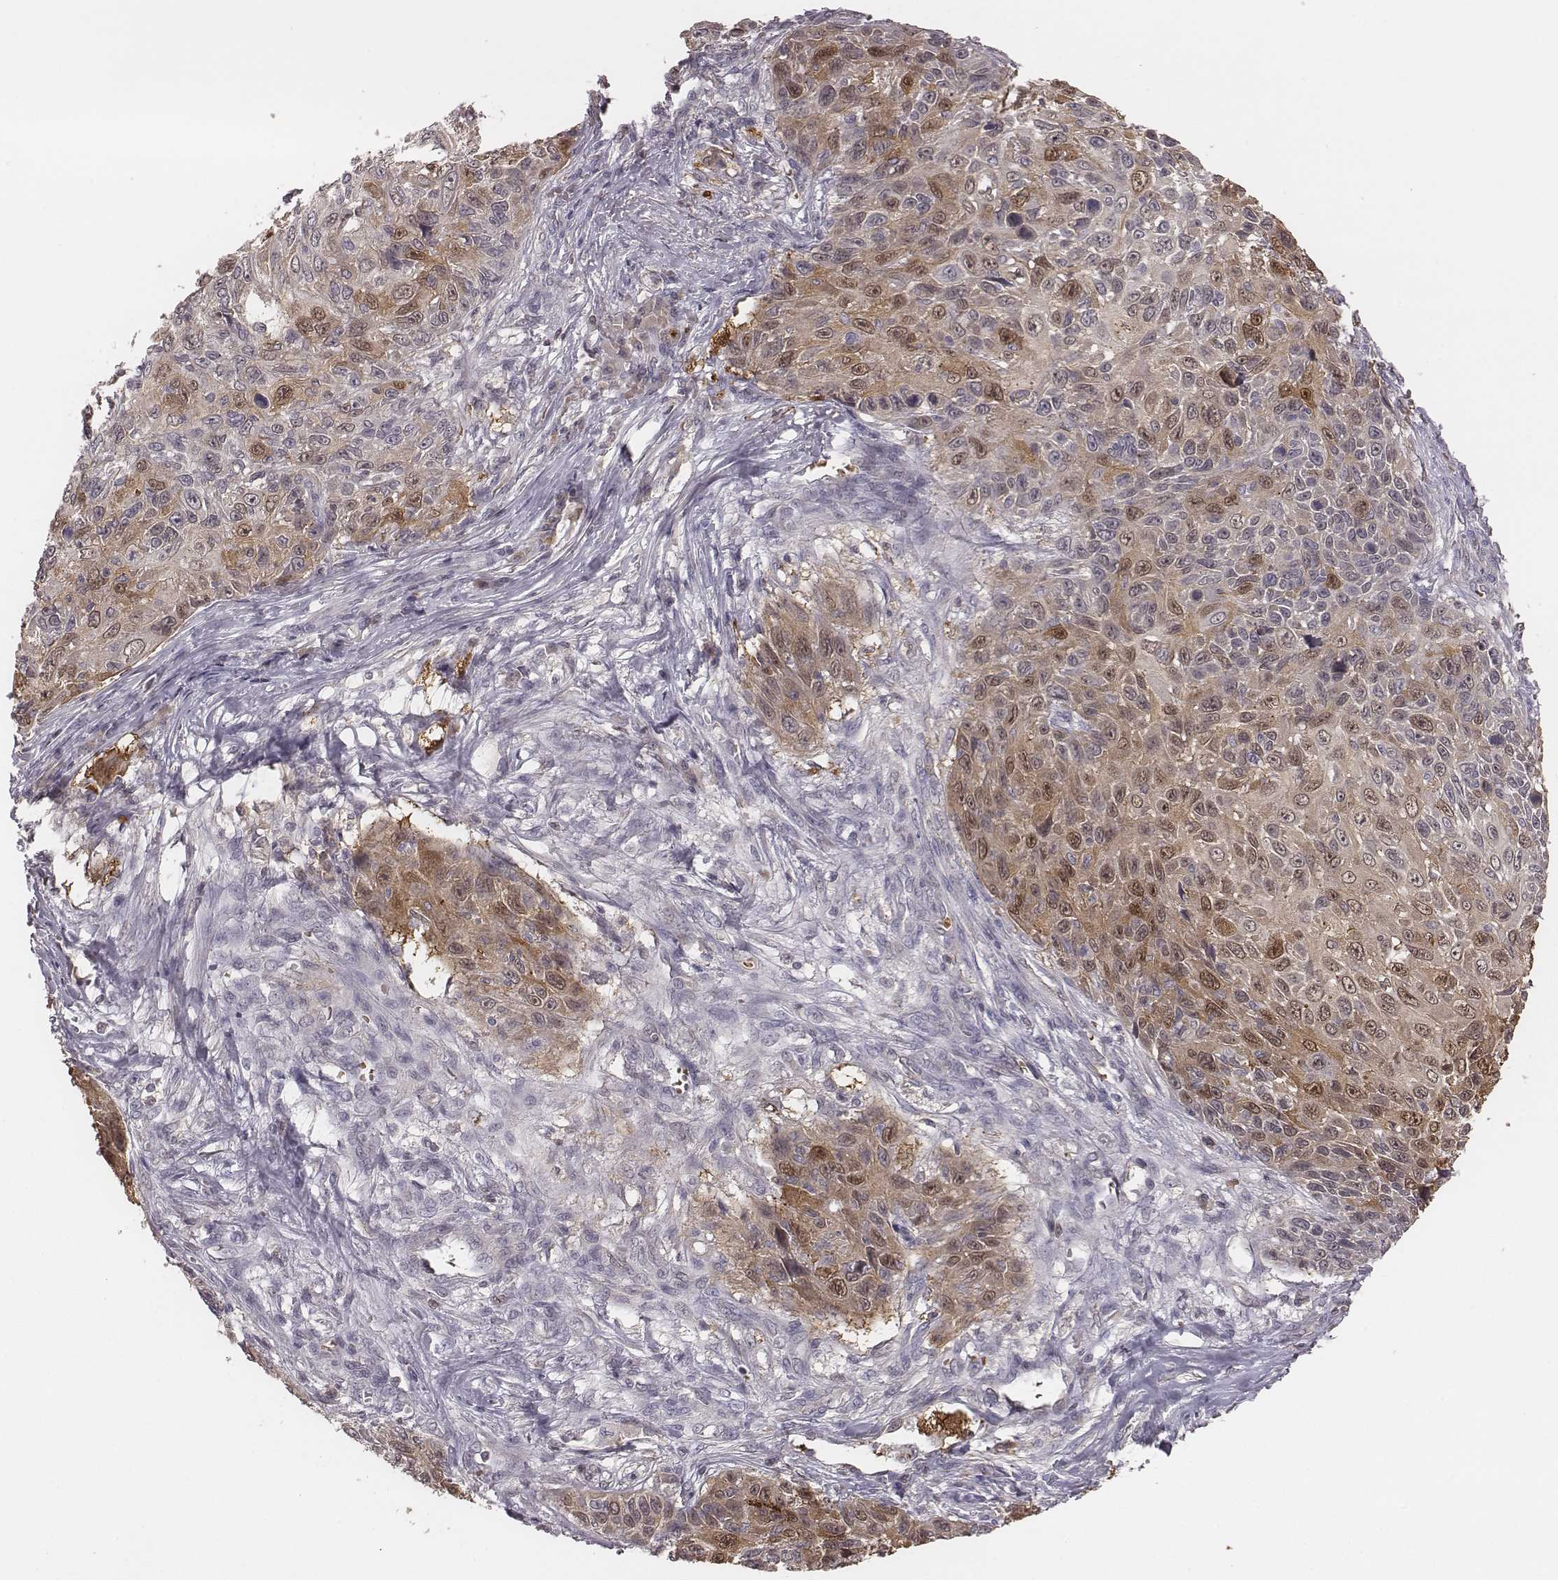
{"staining": {"intensity": "moderate", "quantity": "25%-75%", "location": "cytoplasmic/membranous,nuclear"}, "tissue": "skin cancer", "cell_type": "Tumor cells", "image_type": "cancer", "snomed": [{"axis": "morphology", "description": "Squamous cell carcinoma, NOS"}, {"axis": "topography", "description": "Skin"}], "caption": "Tumor cells exhibit moderate cytoplasmic/membranous and nuclear positivity in about 25%-75% of cells in skin cancer (squamous cell carcinoma).", "gene": "TLX3", "patient": {"sex": "male", "age": 92}}